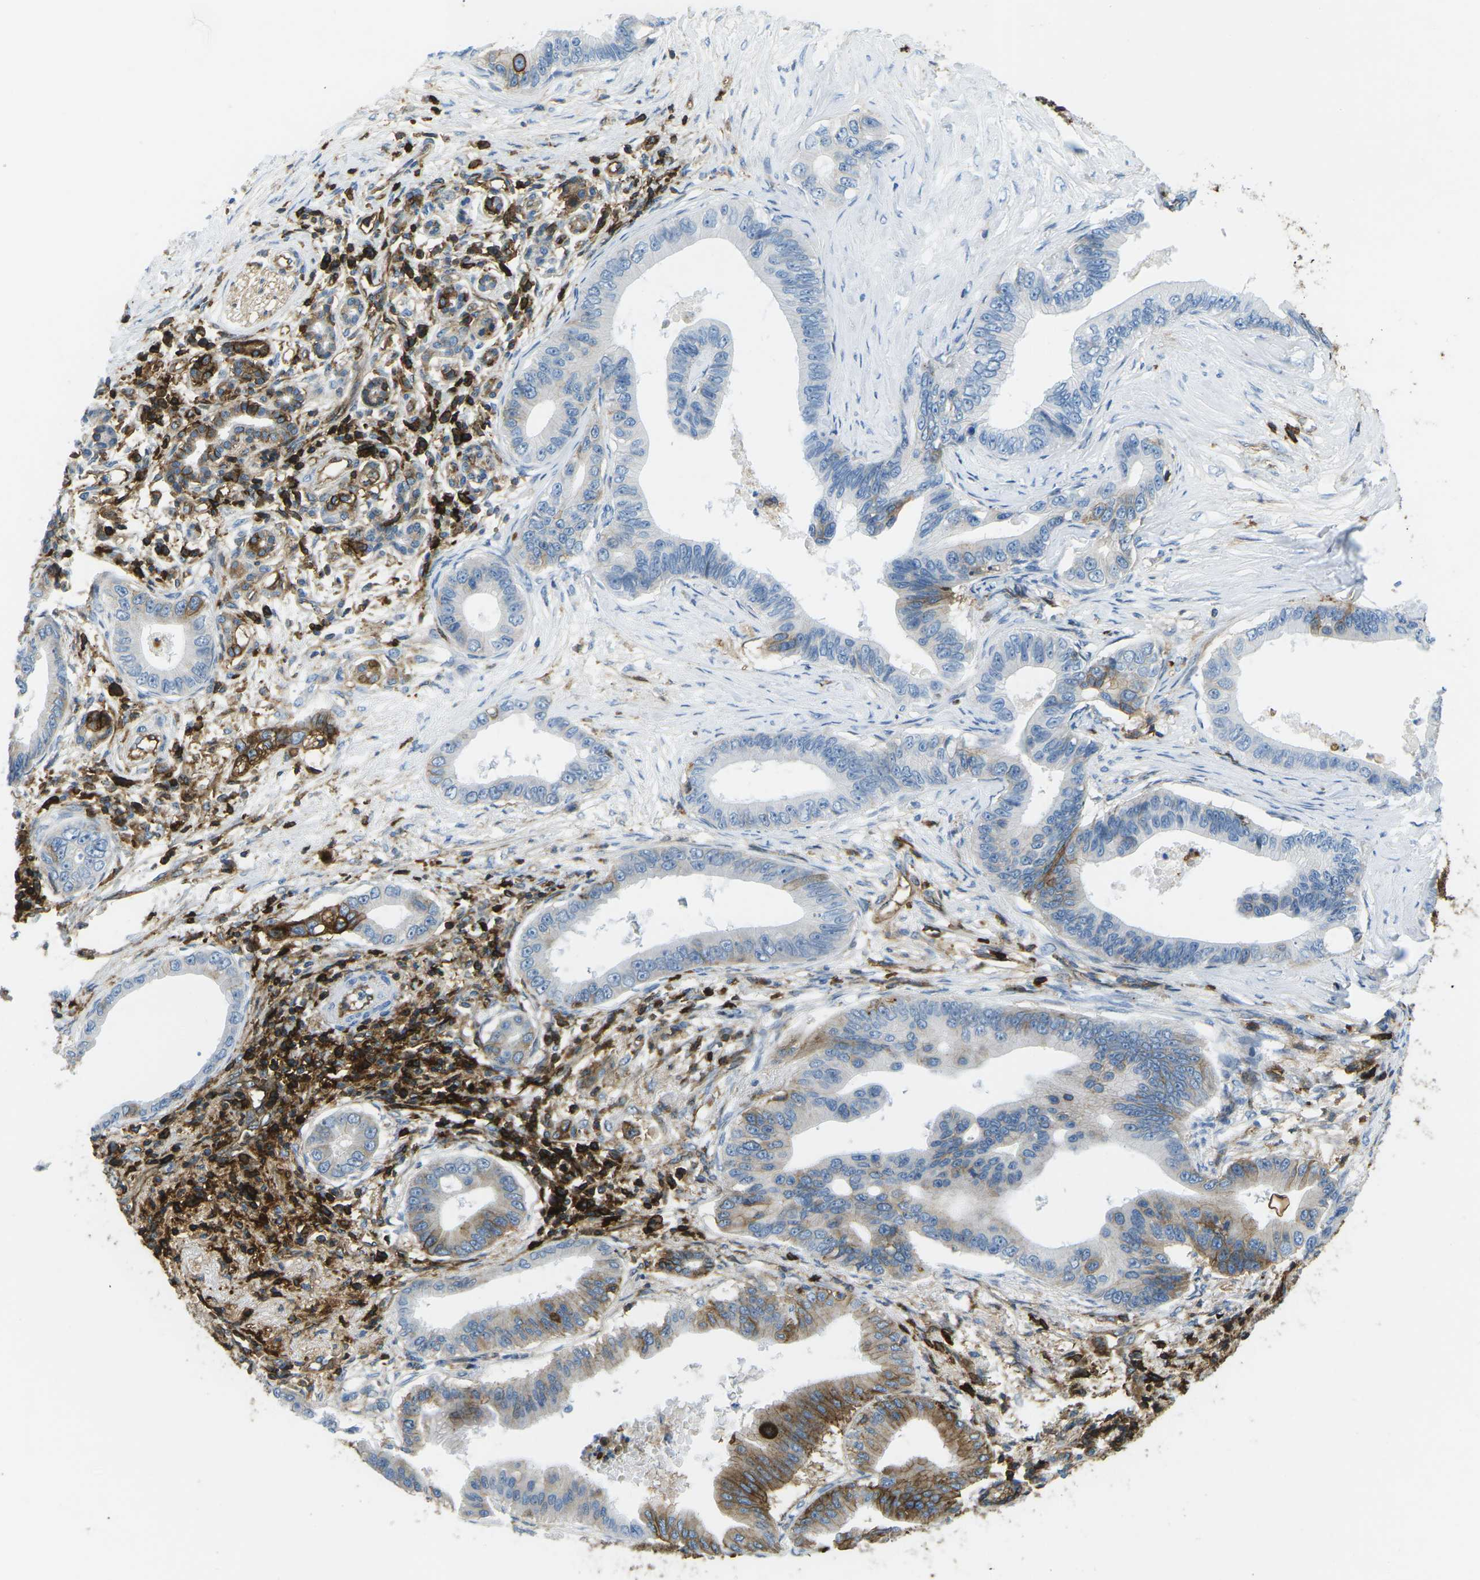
{"staining": {"intensity": "moderate", "quantity": "<25%", "location": "cytoplasmic/membranous"}, "tissue": "pancreatic cancer", "cell_type": "Tumor cells", "image_type": "cancer", "snomed": [{"axis": "morphology", "description": "Adenocarcinoma, NOS"}, {"axis": "topography", "description": "Pancreas"}], "caption": "Adenocarcinoma (pancreatic) stained with DAB immunohistochemistry (IHC) shows low levels of moderate cytoplasmic/membranous expression in about <25% of tumor cells.", "gene": "HLA-B", "patient": {"sex": "male", "age": 77}}